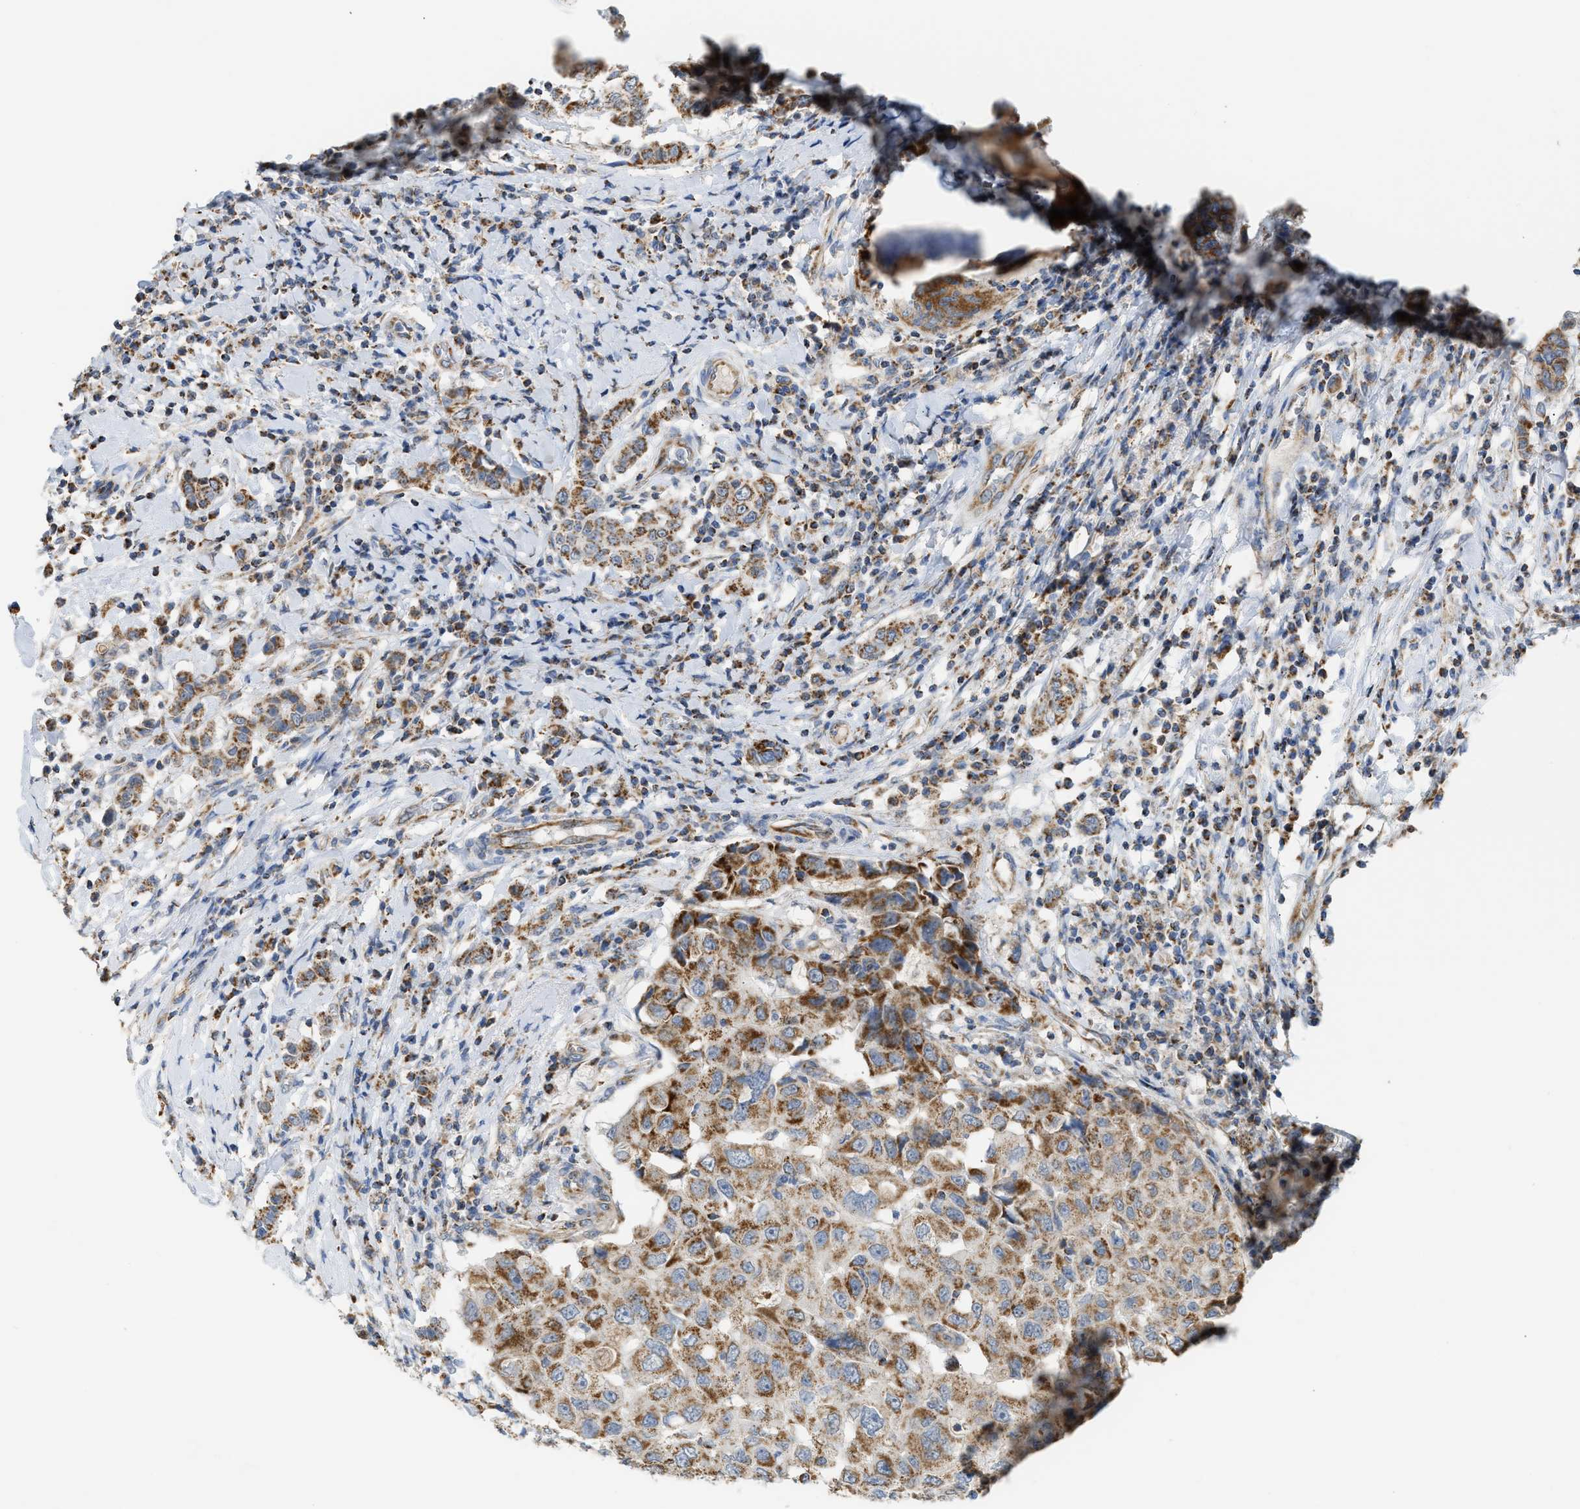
{"staining": {"intensity": "moderate", "quantity": ">75%", "location": "cytoplasmic/membranous"}, "tissue": "breast cancer", "cell_type": "Tumor cells", "image_type": "cancer", "snomed": [{"axis": "morphology", "description": "Duct carcinoma"}, {"axis": "topography", "description": "Breast"}], "caption": "Immunohistochemistry histopathology image of neoplastic tissue: human intraductal carcinoma (breast) stained using immunohistochemistry (IHC) reveals medium levels of moderate protein expression localized specifically in the cytoplasmic/membranous of tumor cells, appearing as a cytoplasmic/membranous brown color.", "gene": "GOT2", "patient": {"sex": "female", "age": 27}}